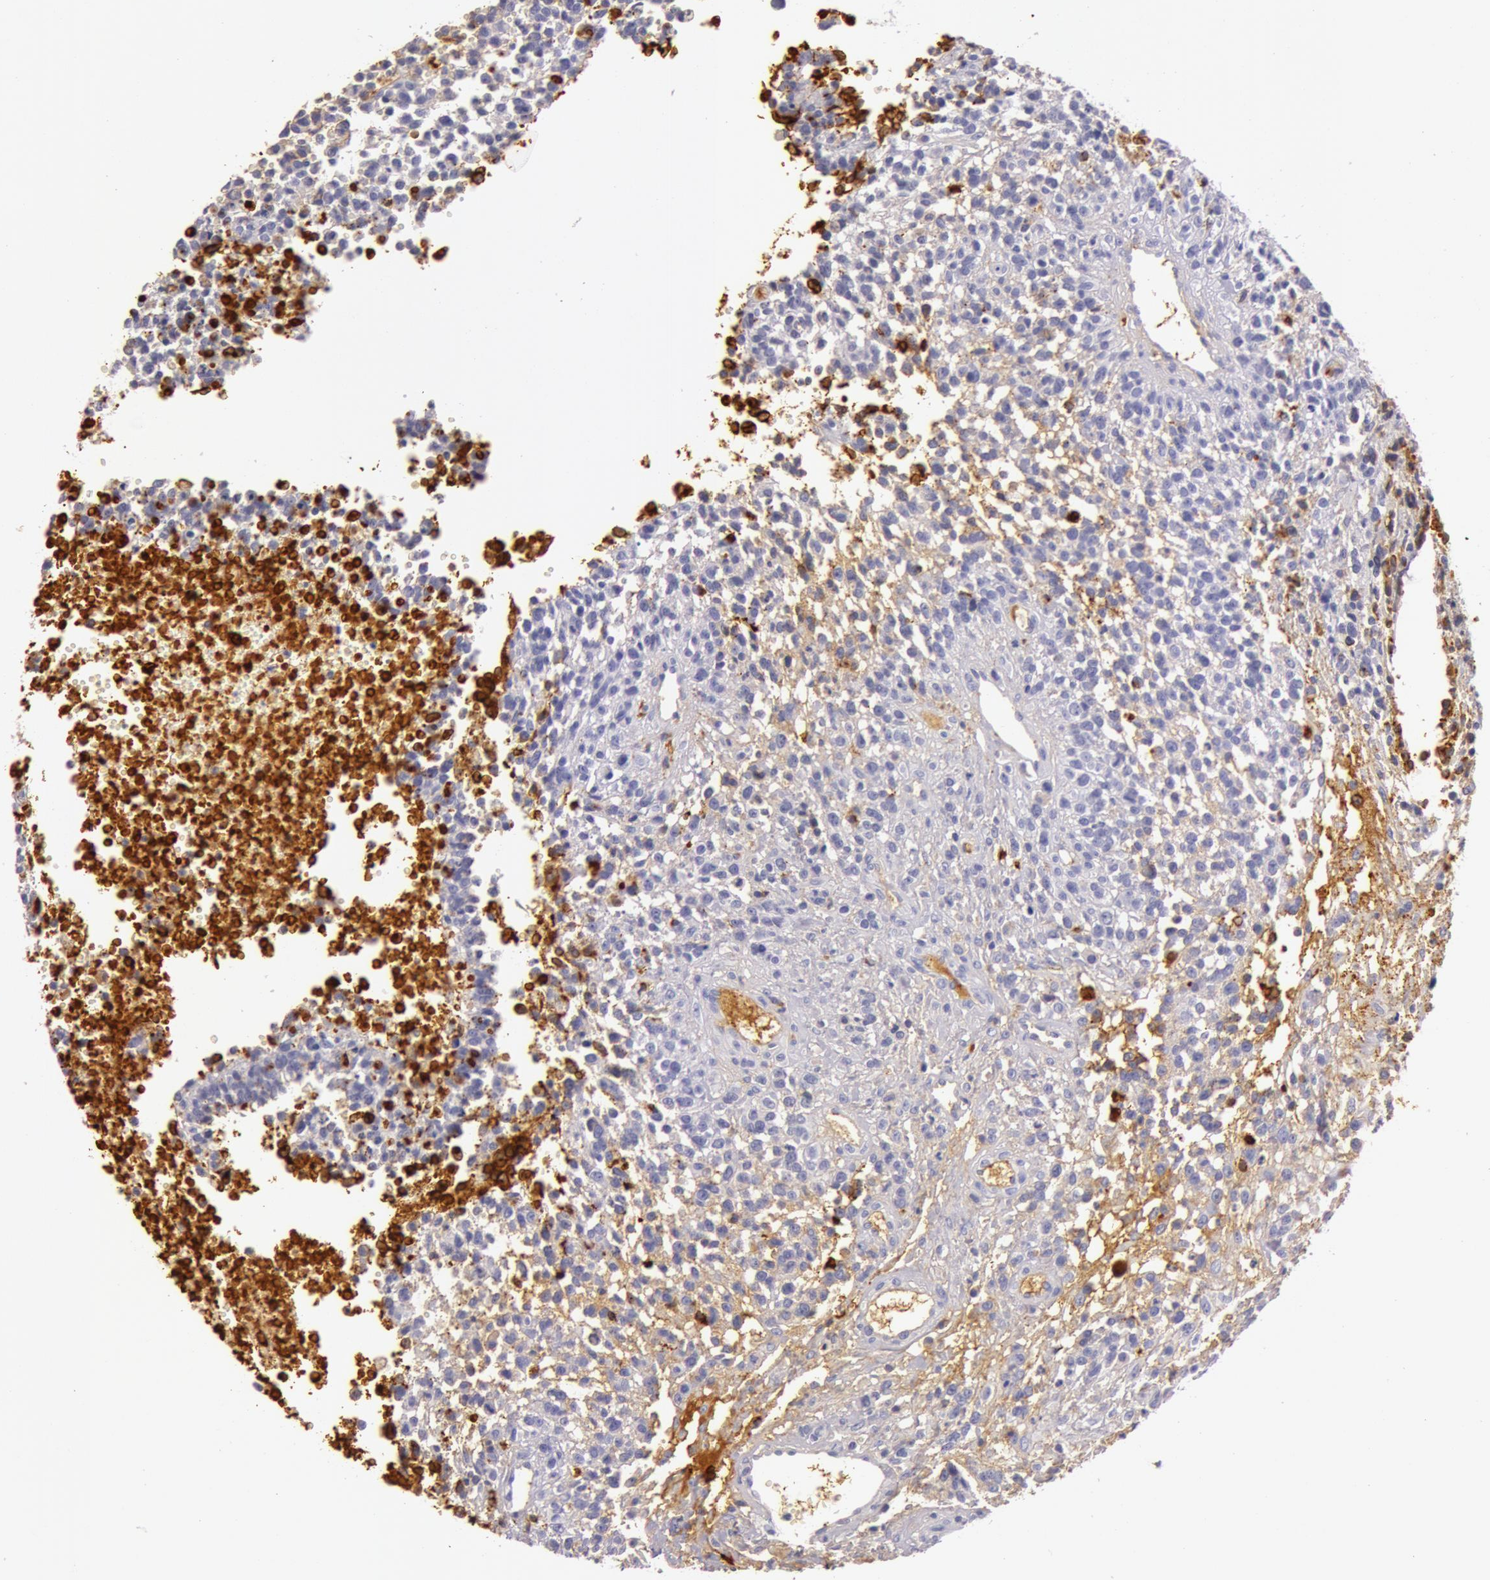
{"staining": {"intensity": "negative", "quantity": "none", "location": "none"}, "tissue": "glioma", "cell_type": "Tumor cells", "image_type": "cancer", "snomed": [{"axis": "morphology", "description": "Glioma, malignant, High grade"}, {"axis": "topography", "description": "Brain"}], "caption": "High magnification brightfield microscopy of high-grade glioma (malignant) stained with DAB (3,3'-diaminobenzidine) (brown) and counterstained with hematoxylin (blue): tumor cells show no significant staining.", "gene": "C4BPA", "patient": {"sex": "male", "age": 66}}